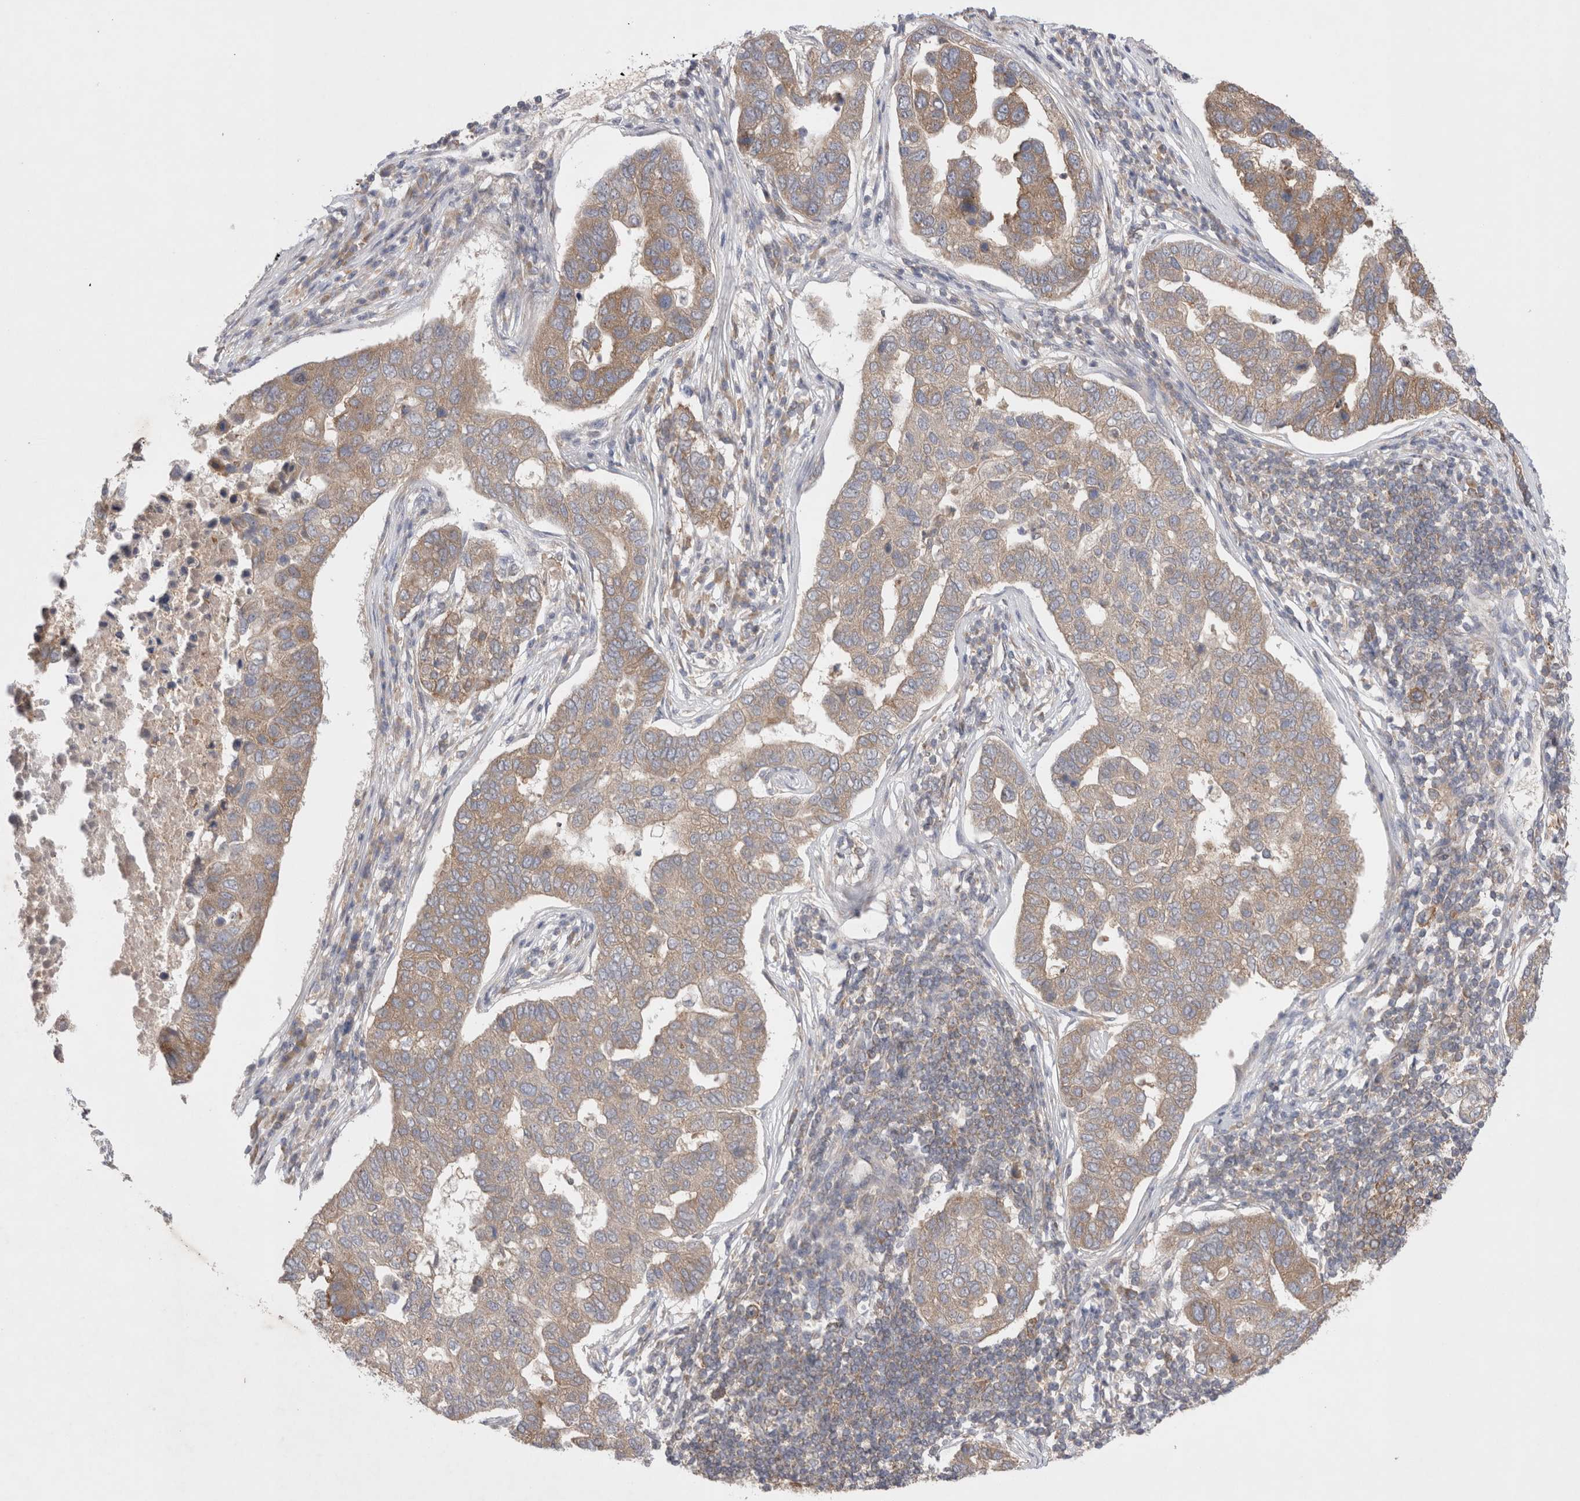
{"staining": {"intensity": "moderate", "quantity": ">75%", "location": "cytoplasmic/membranous"}, "tissue": "pancreatic cancer", "cell_type": "Tumor cells", "image_type": "cancer", "snomed": [{"axis": "morphology", "description": "Adenocarcinoma, NOS"}, {"axis": "topography", "description": "Pancreas"}], "caption": "IHC staining of pancreatic cancer (adenocarcinoma), which demonstrates medium levels of moderate cytoplasmic/membranous expression in approximately >75% of tumor cells indicating moderate cytoplasmic/membranous protein expression. The staining was performed using DAB (3,3'-diaminobenzidine) (brown) for protein detection and nuclei were counterstained in hematoxylin (blue).", "gene": "EIF3E", "patient": {"sex": "female", "age": 61}}